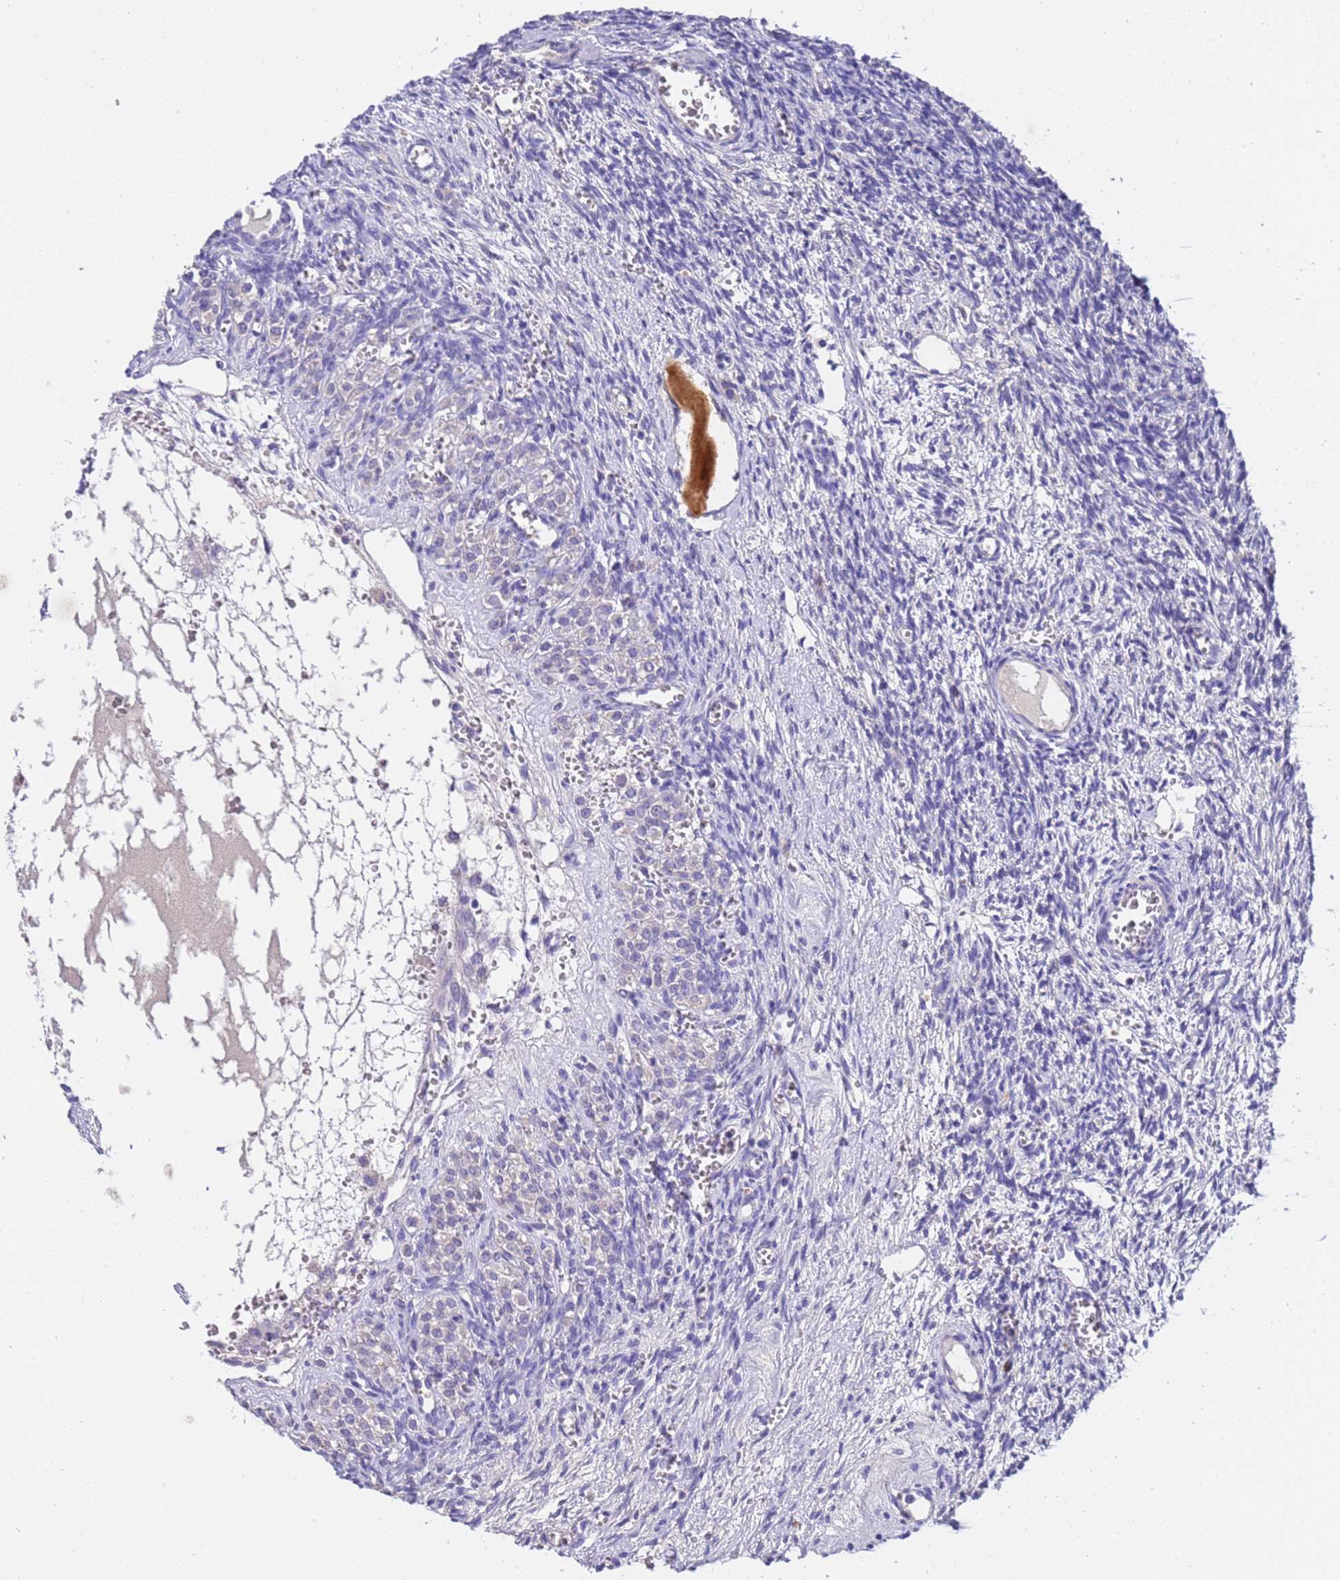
{"staining": {"intensity": "negative", "quantity": "none", "location": "none"}, "tissue": "ovary", "cell_type": "Ovarian stroma cells", "image_type": "normal", "snomed": [{"axis": "morphology", "description": "Normal tissue, NOS"}, {"axis": "topography", "description": "Ovary"}], "caption": "This histopathology image is of normal ovary stained with immunohistochemistry (IHC) to label a protein in brown with the nuclei are counter-stained blue. There is no expression in ovarian stroma cells. Nuclei are stained in blue.", "gene": "SLC24A3", "patient": {"sex": "female", "age": 39}}